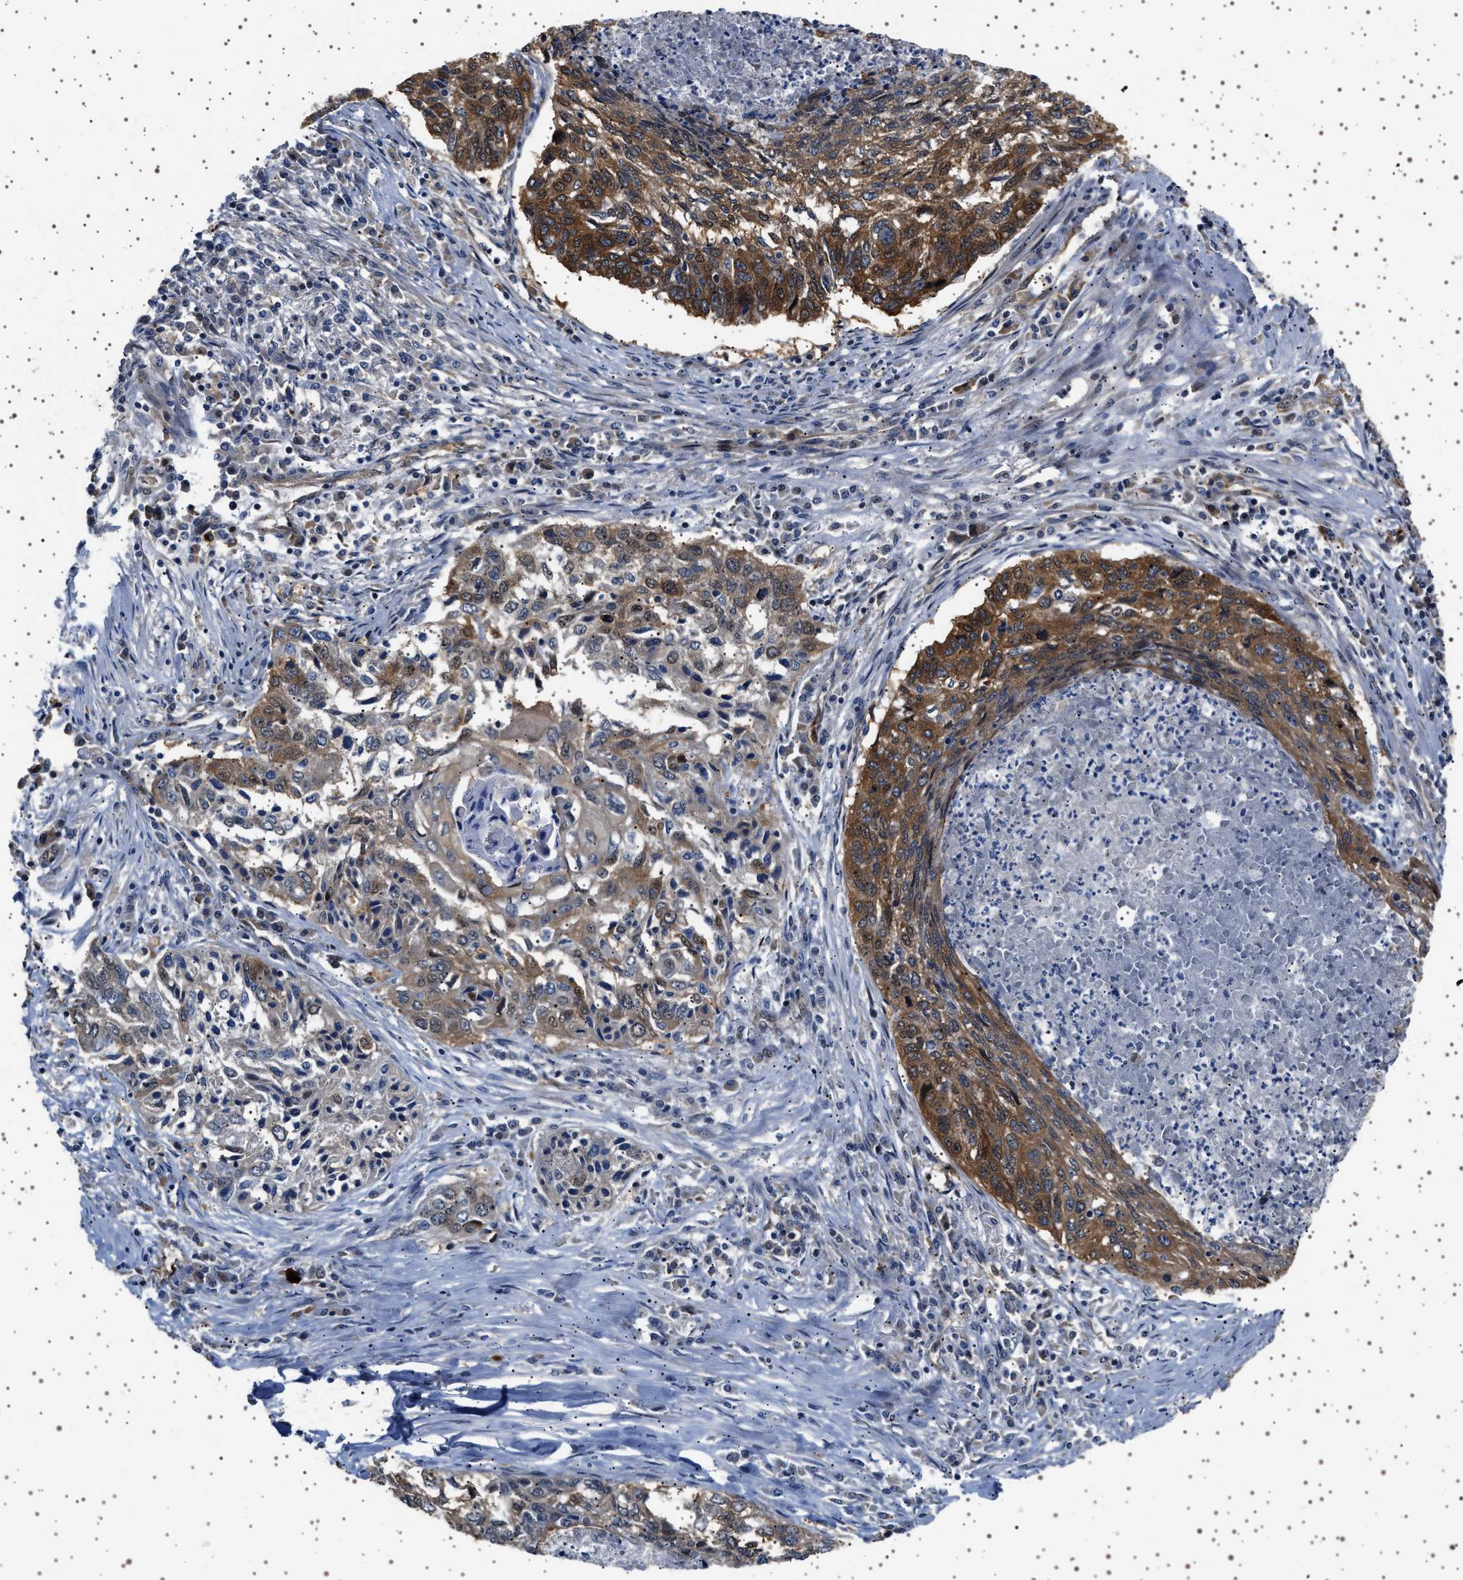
{"staining": {"intensity": "moderate", "quantity": ">75%", "location": "cytoplasmic/membranous"}, "tissue": "lung cancer", "cell_type": "Tumor cells", "image_type": "cancer", "snomed": [{"axis": "morphology", "description": "Squamous cell carcinoma, NOS"}, {"axis": "topography", "description": "Lung"}], "caption": "Immunohistochemistry (IHC) photomicrograph of neoplastic tissue: human lung cancer stained using immunohistochemistry (IHC) reveals medium levels of moderate protein expression localized specifically in the cytoplasmic/membranous of tumor cells, appearing as a cytoplasmic/membranous brown color.", "gene": "BAG3", "patient": {"sex": "female", "age": 63}}